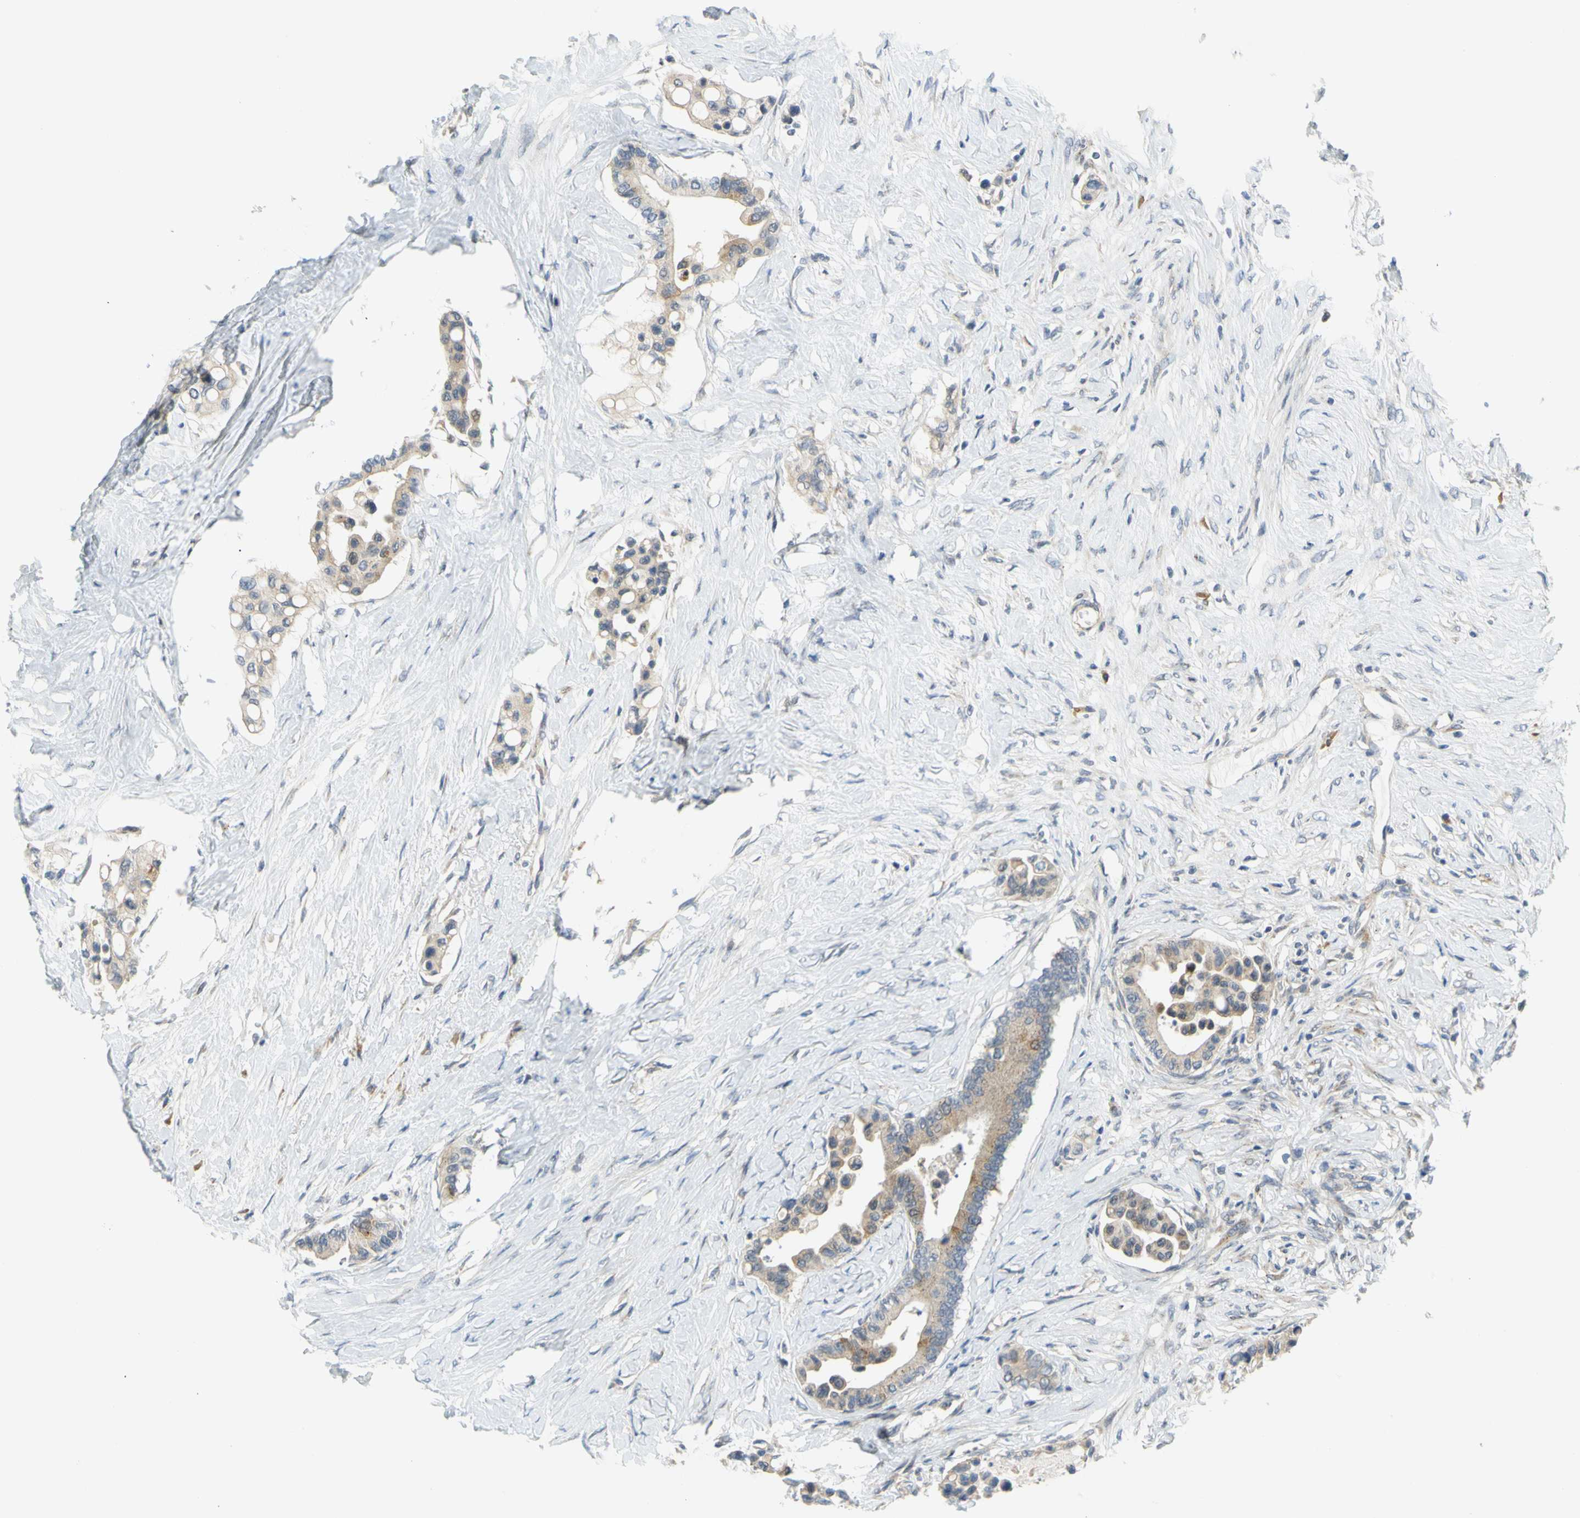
{"staining": {"intensity": "moderate", "quantity": ">75%", "location": "cytoplasmic/membranous"}, "tissue": "colorectal cancer", "cell_type": "Tumor cells", "image_type": "cancer", "snomed": [{"axis": "morphology", "description": "Normal tissue, NOS"}, {"axis": "morphology", "description": "Adenocarcinoma, NOS"}, {"axis": "topography", "description": "Colon"}], "caption": "Colorectal cancer stained with IHC reveals moderate cytoplasmic/membranous positivity in approximately >75% of tumor cells. (DAB = brown stain, brightfield microscopy at high magnification).", "gene": "CCNB2", "patient": {"sex": "male", "age": 82}}